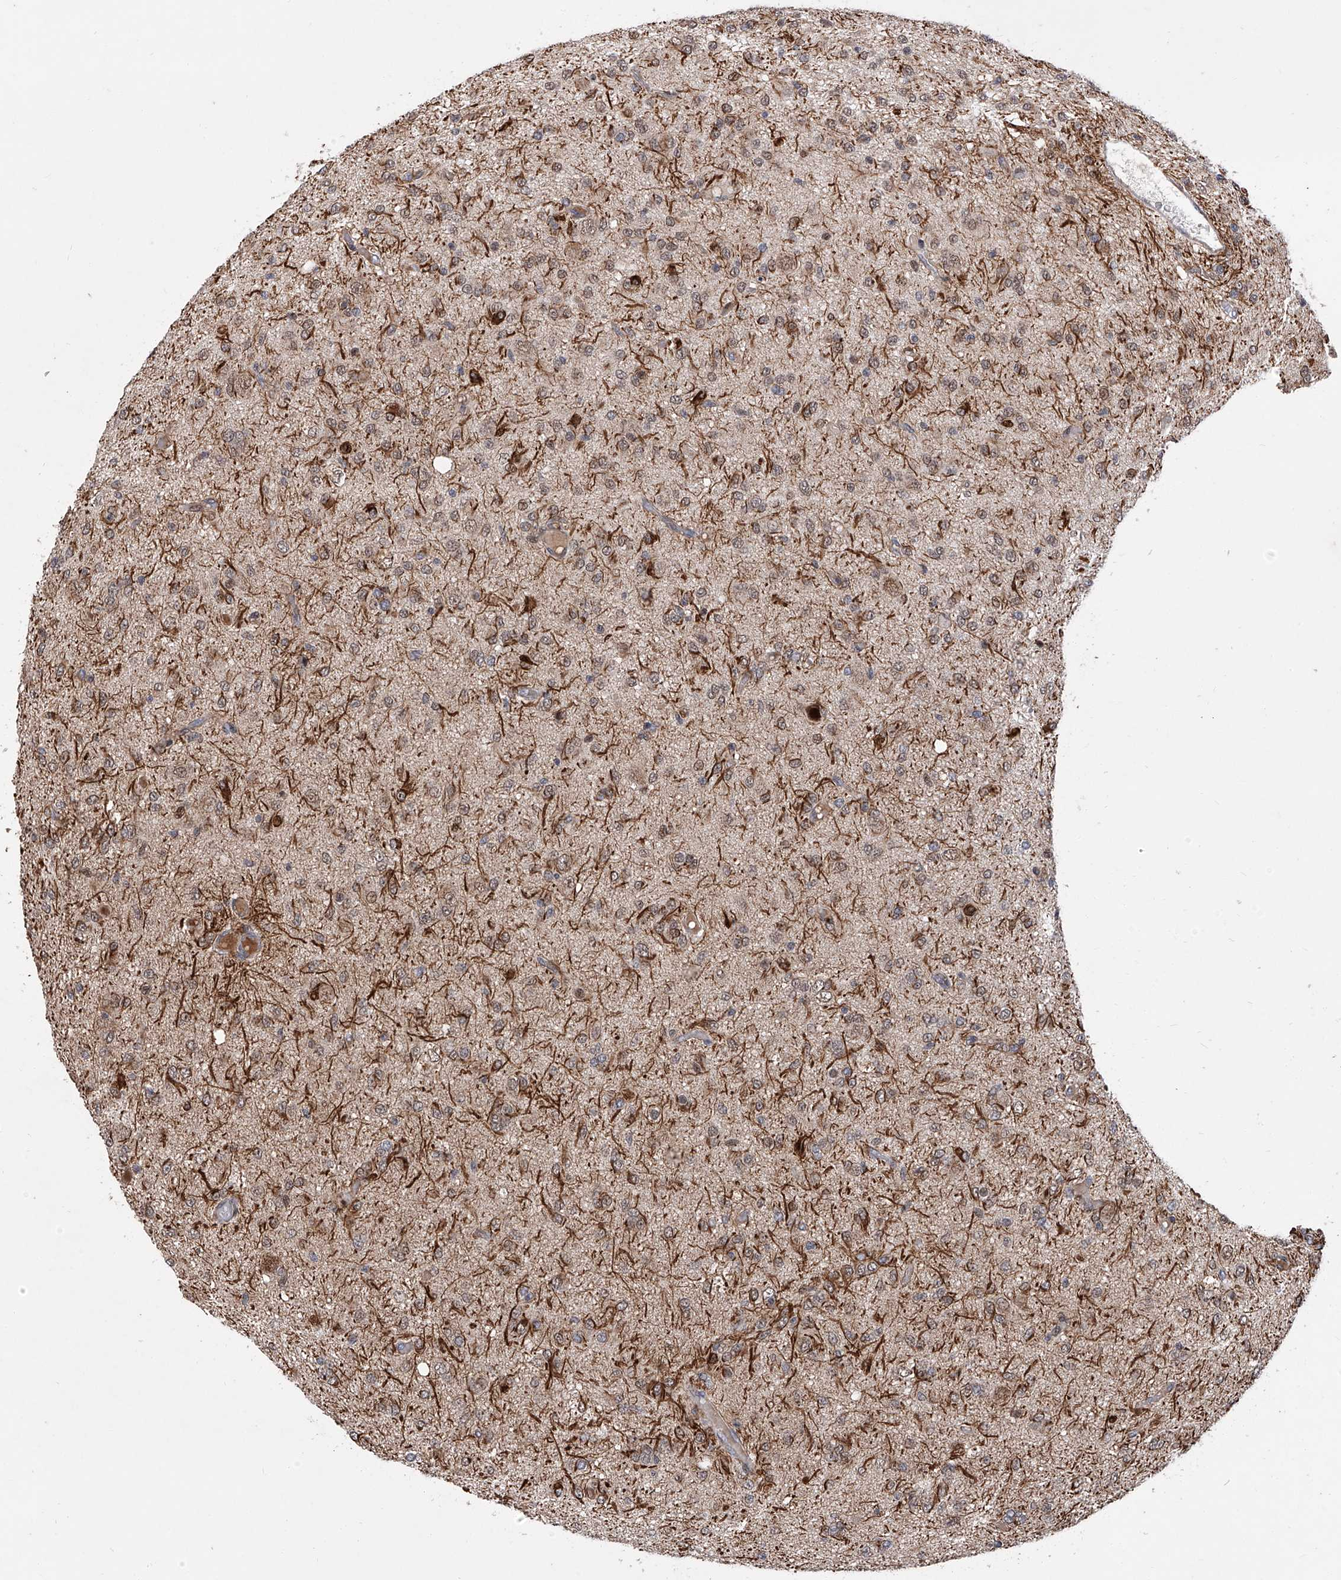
{"staining": {"intensity": "moderate", "quantity": "<25%", "location": "cytoplasmic/membranous"}, "tissue": "glioma", "cell_type": "Tumor cells", "image_type": "cancer", "snomed": [{"axis": "morphology", "description": "Glioma, malignant, High grade"}, {"axis": "topography", "description": "Brain"}], "caption": "The immunohistochemical stain highlights moderate cytoplasmic/membranous positivity in tumor cells of high-grade glioma (malignant) tissue.", "gene": "FARP2", "patient": {"sex": "female", "age": 59}}